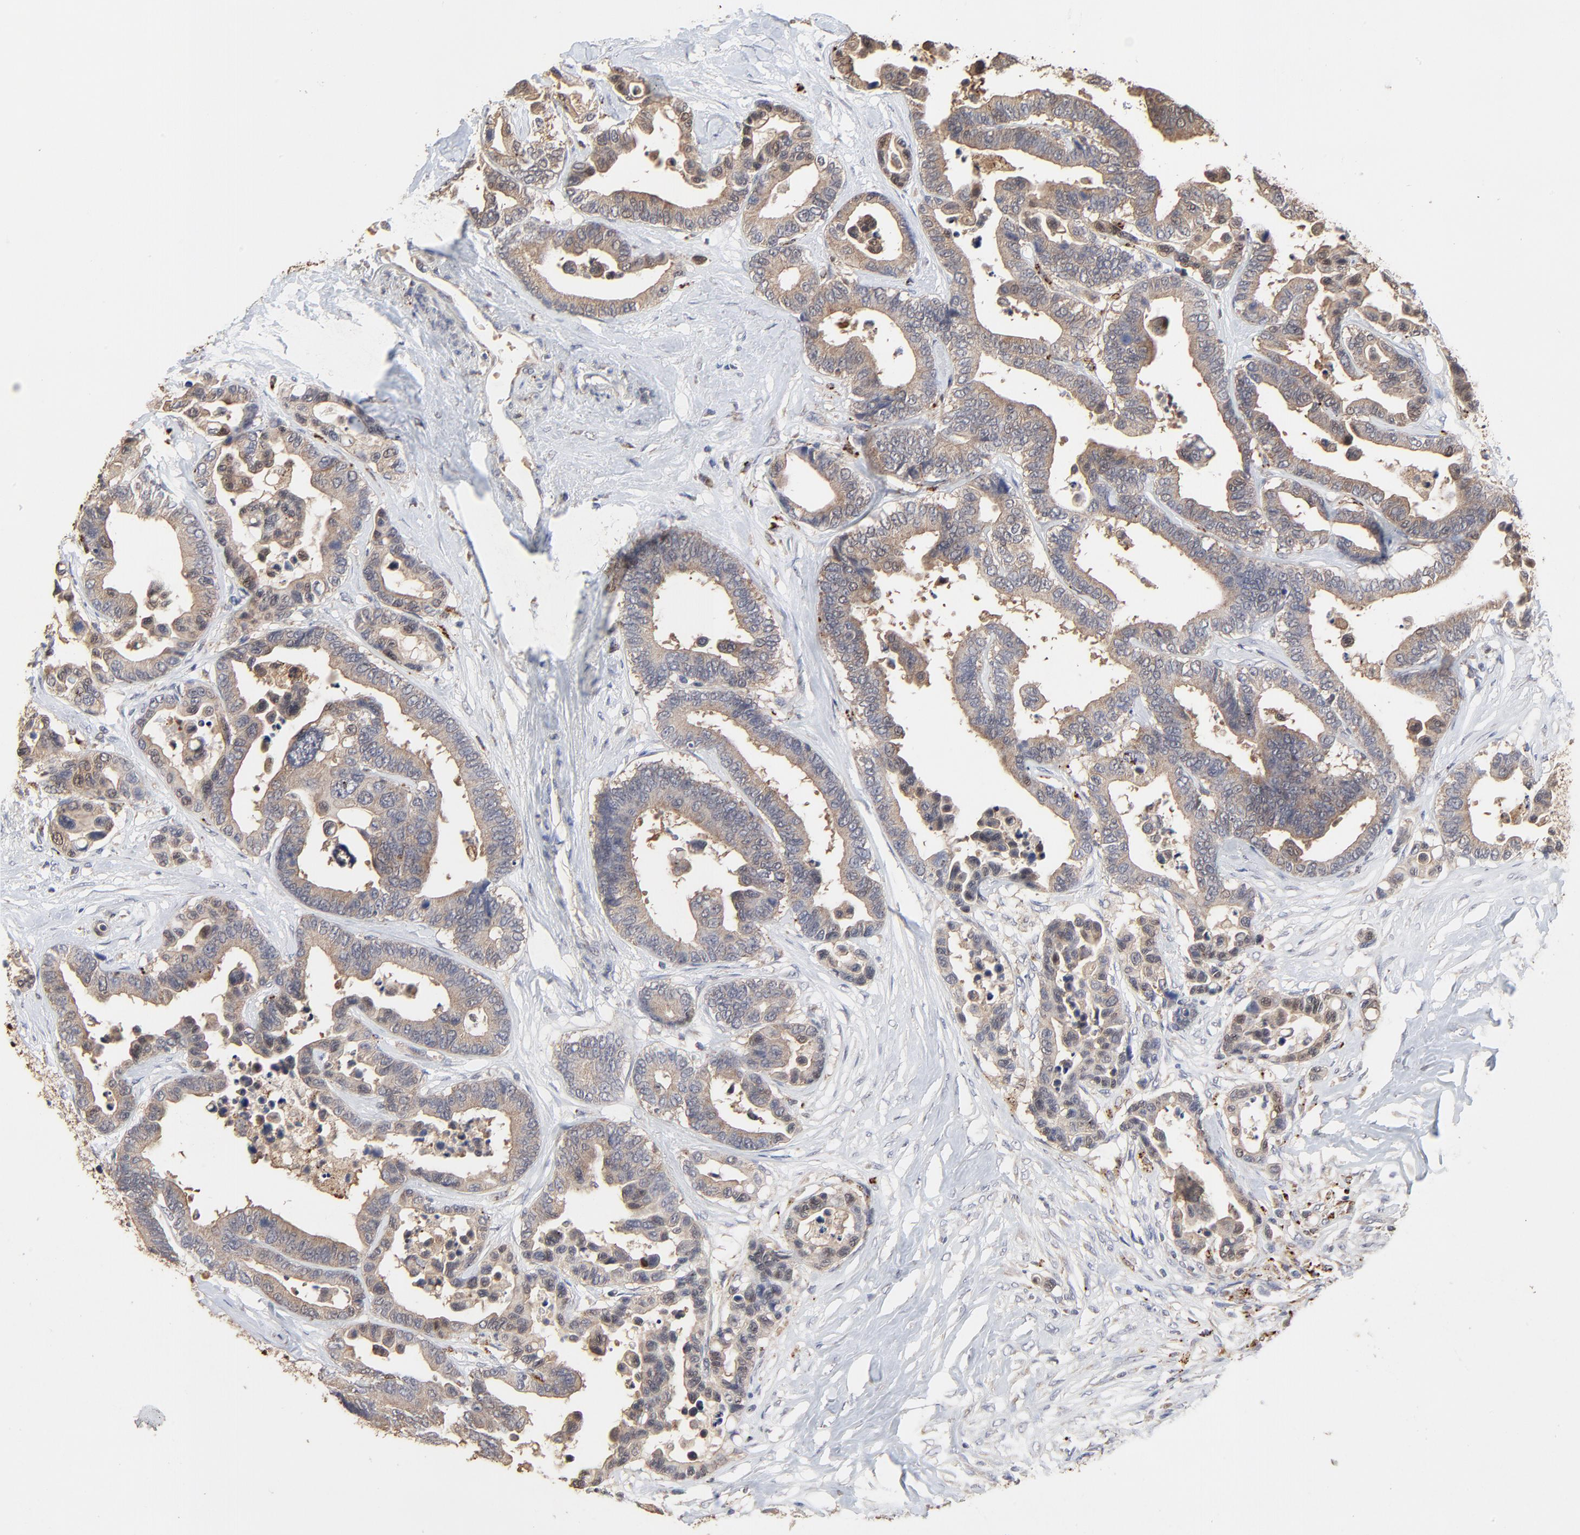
{"staining": {"intensity": "moderate", "quantity": ">75%", "location": "cytoplasmic/membranous"}, "tissue": "colorectal cancer", "cell_type": "Tumor cells", "image_type": "cancer", "snomed": [{"axis": "morphology", "description": "Adenocarcinoma, NOS"}, {"axis": "topography", "description": "Colon"}], "caption": "Immunohistochemistry (DAB) staining of adenocarcinoma (colorectal) reveals moderate cytoplasmic/membranous protein staining in approximately >75% of tumor cells. Ihc stains the protein of interest in brown and the nuclei are stained blue.", "gene": "LGALS3", "patient": {"sex": "male", "age": 82}}